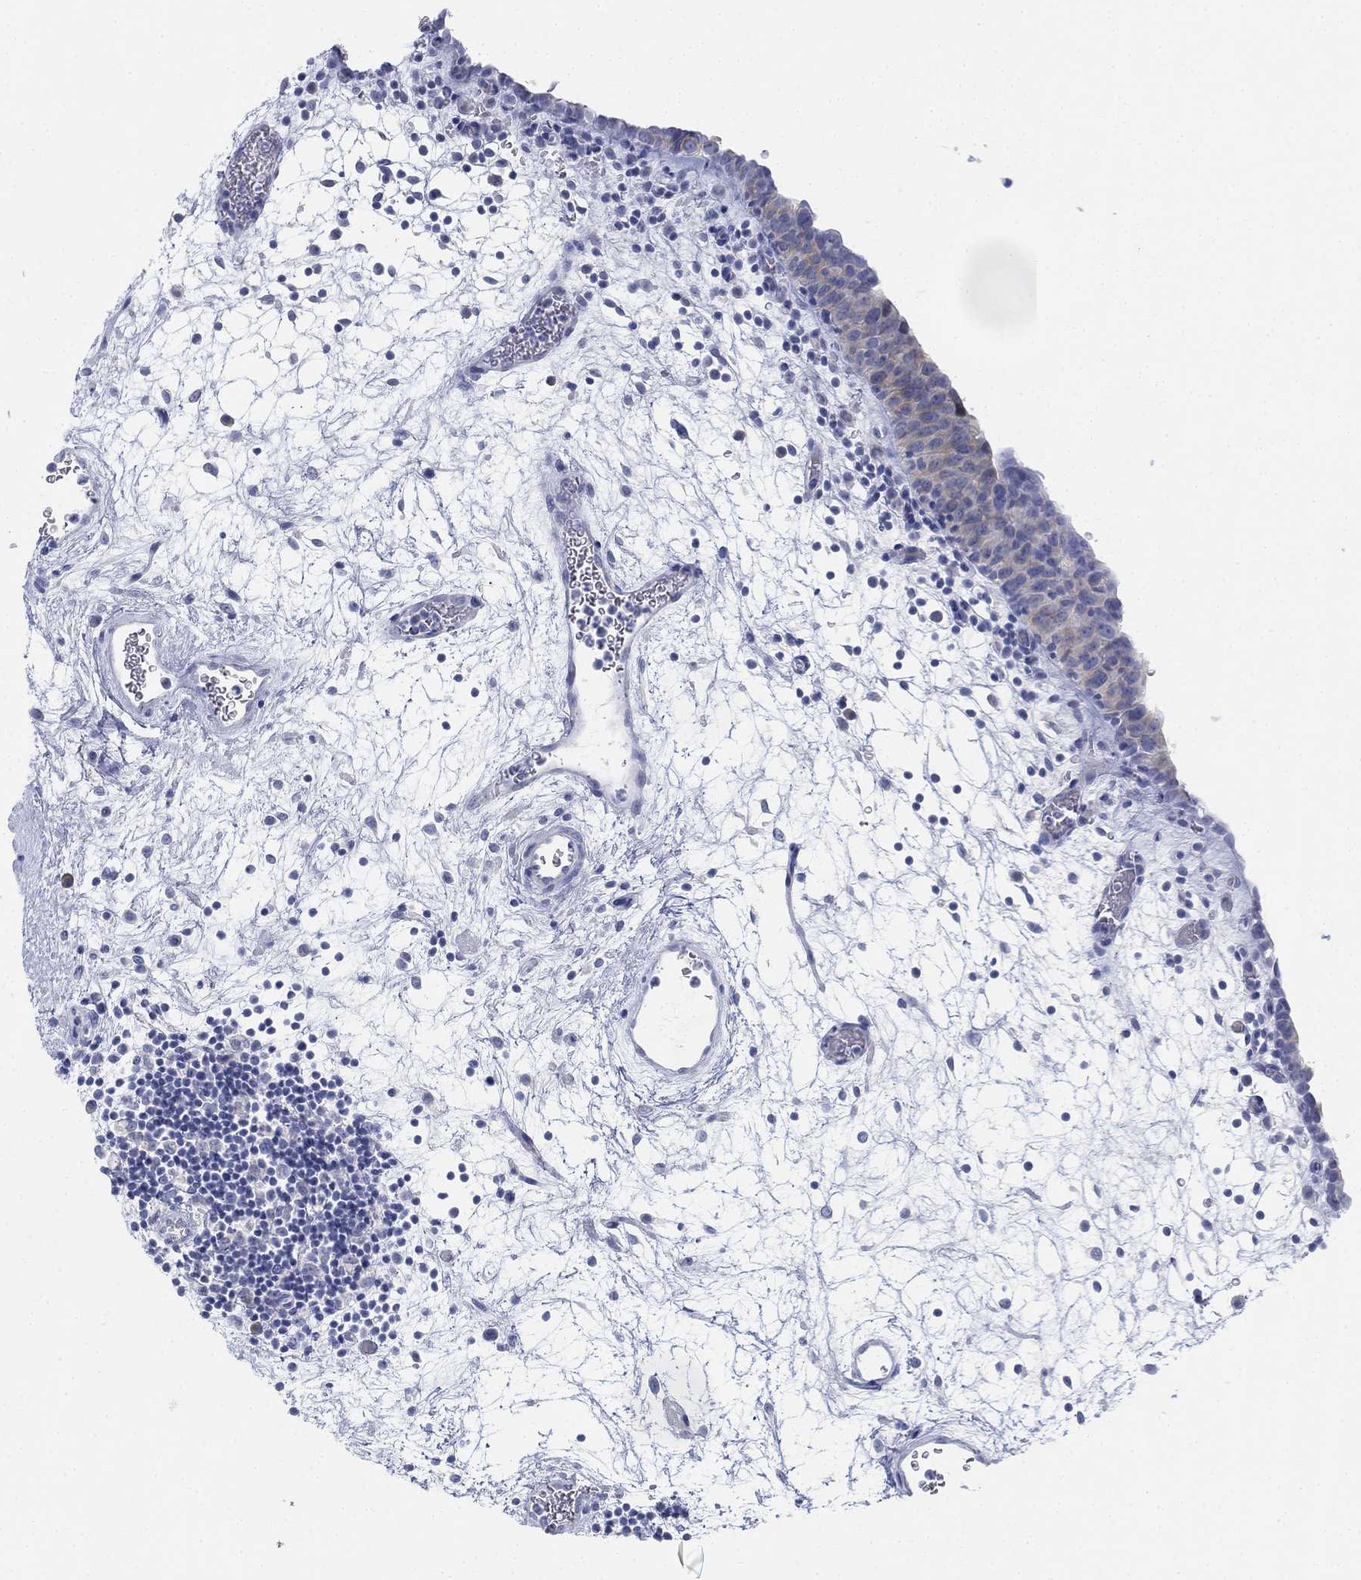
{"staining": {"intensity": "weak", "quantity": "<25%", "location": "cytoplasmic/membranous"}, "tissue": "urinary bladder", "cell_type": "Urothelial cells", "image_type": "normal", "snomed": [{"axis": "morphology", "description": "Normal tissue, NOS"}, {"axis": "topography", "description": "Urinary bladder"}], "caption": "Immunohistochemical staining of benign human urinary bladder reveals no significant staining in urothelial cells.", "gene": "GCNA", "patient": {"sex": "male", "age": 37}}